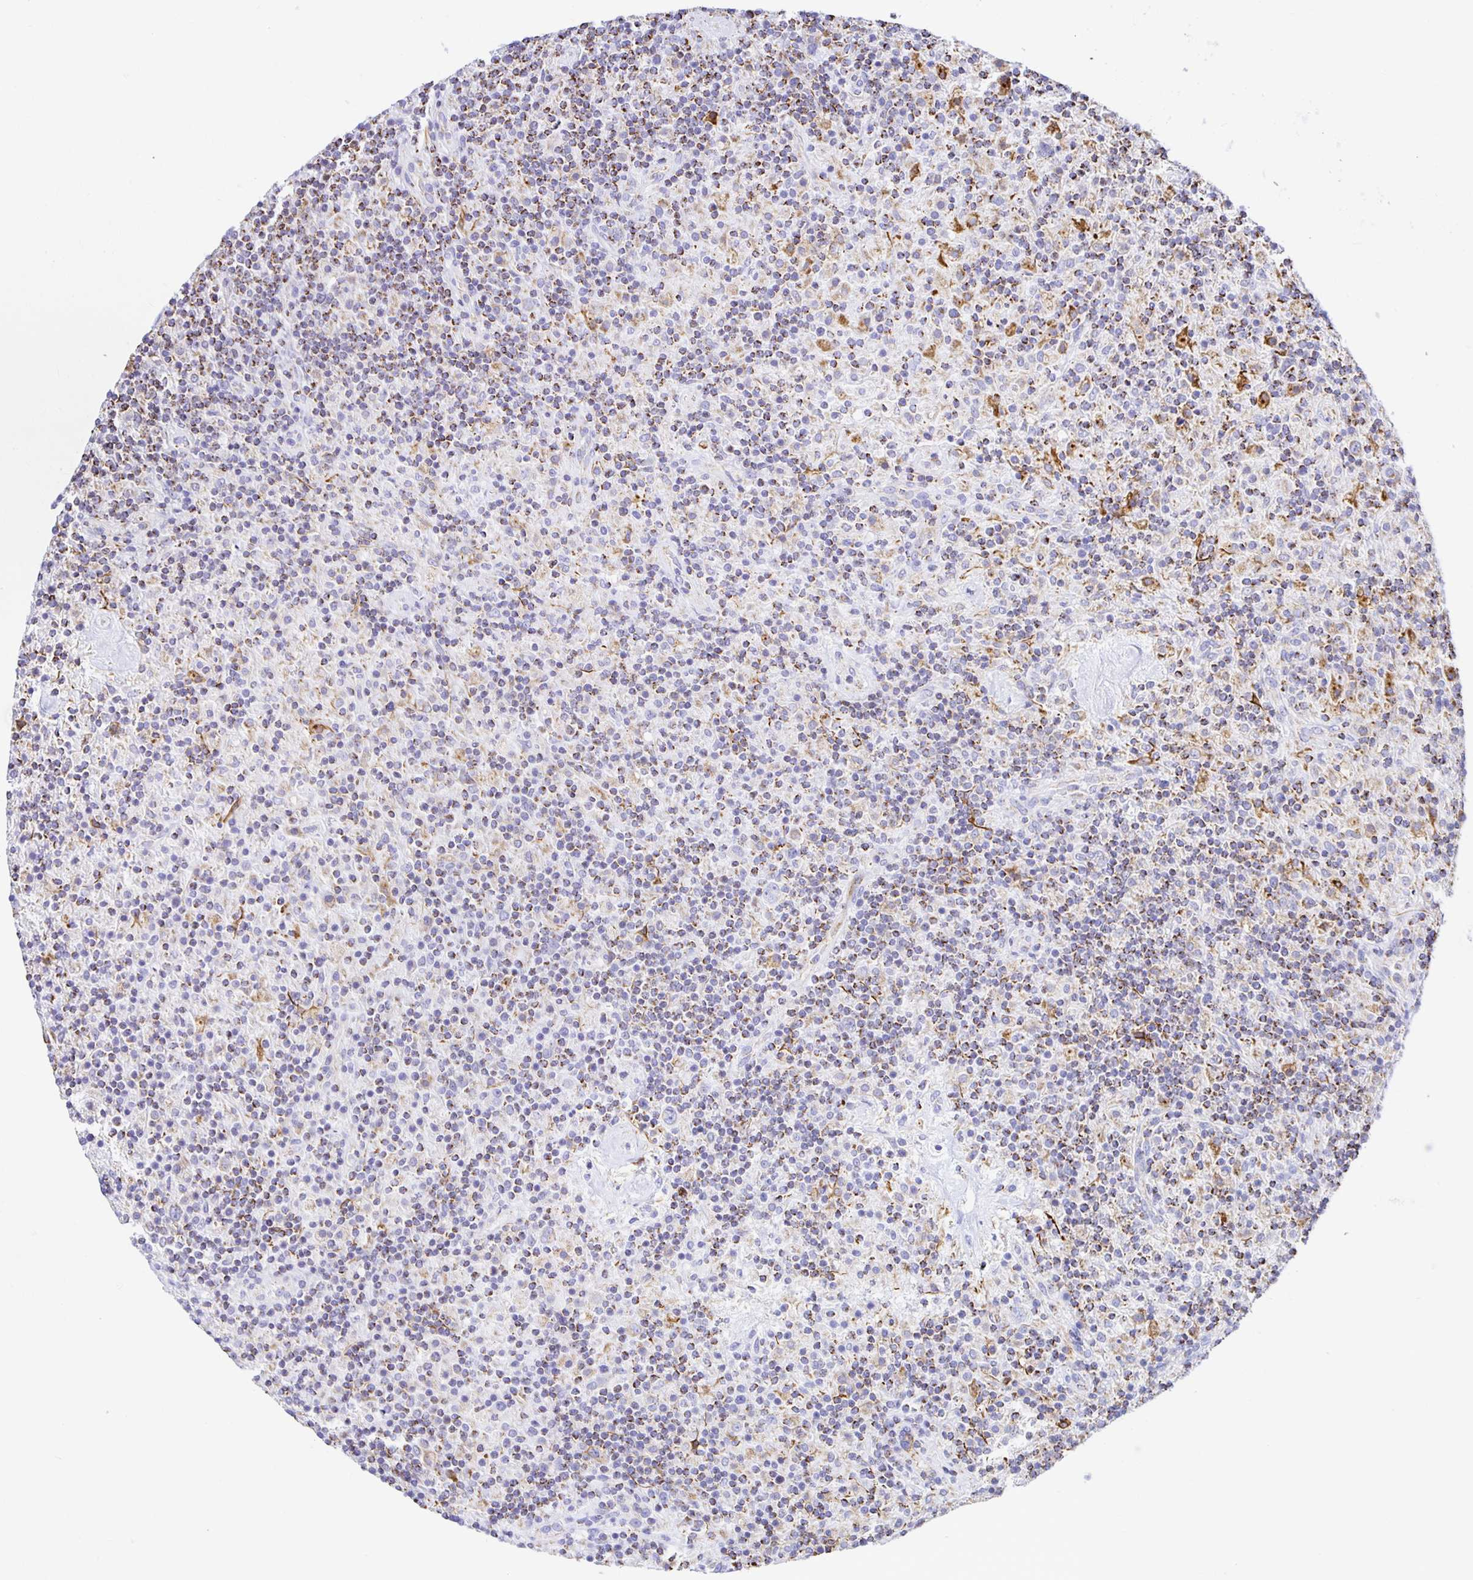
{"staining": {"intensity": "negative", "quantity": "none", "location": "none"}, "tissue": "lymphoma", "cell_type": "Tumor cells", "image_type": "cancer", "snomed": [{"axis": "morphology", "description": "Hodgkin's disease, NOS"}, {"axis": "topography", "description": "Thymus, NOS"}], "caption": "IHC histopathology image of Hodgkin's disease stained for a protein (brown), which exhibits no positivity in tumor cells.", "gene": "PLAAT2", "patient": {"sex": "female", "age": 17}}